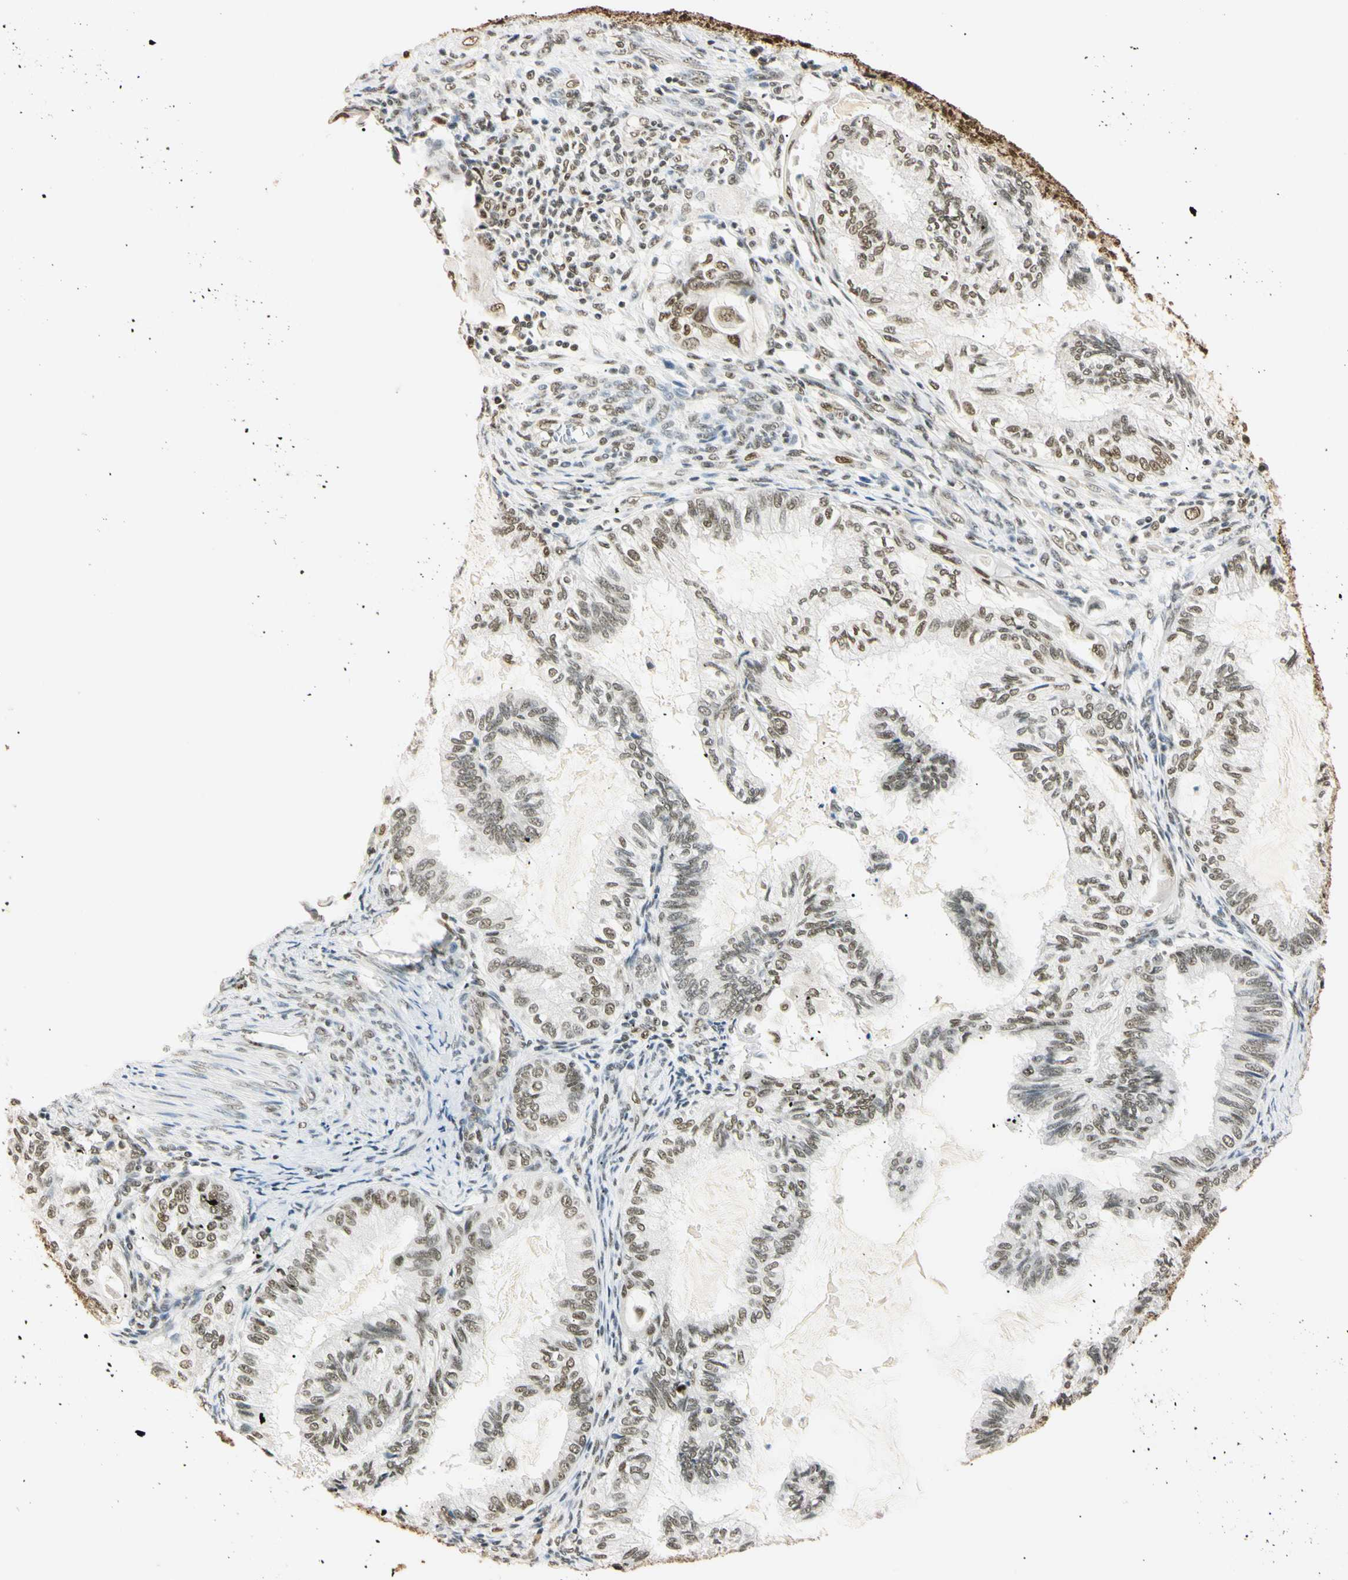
{"staining": {"intensity": "weak", "quantity": ">75%", "location": "nuclear"}, "tissue": "cervical cancer", "cell_type": "Tumor cells", "image_type": "cancer", "snomed": [{"axis": "morphology", "description": "Normal tissue, NOS"}, {"axis": "morphology", "description": "Adenocarcinoma, NOS"}, {"axis": "topography", "description": "Cervix"}, {"axis": "topography", "description": "Endometrium"}], "caption": "Protein expression analysis of human cervical cancer (adenocarcinoma) reveals weak nuclear positivity in about >75% of tumor cells. The protein is shown in brown color, while the nuclei are stained blue.", "gene": "SMARCA5", "patient": {"sex": "female", "age": 86}}